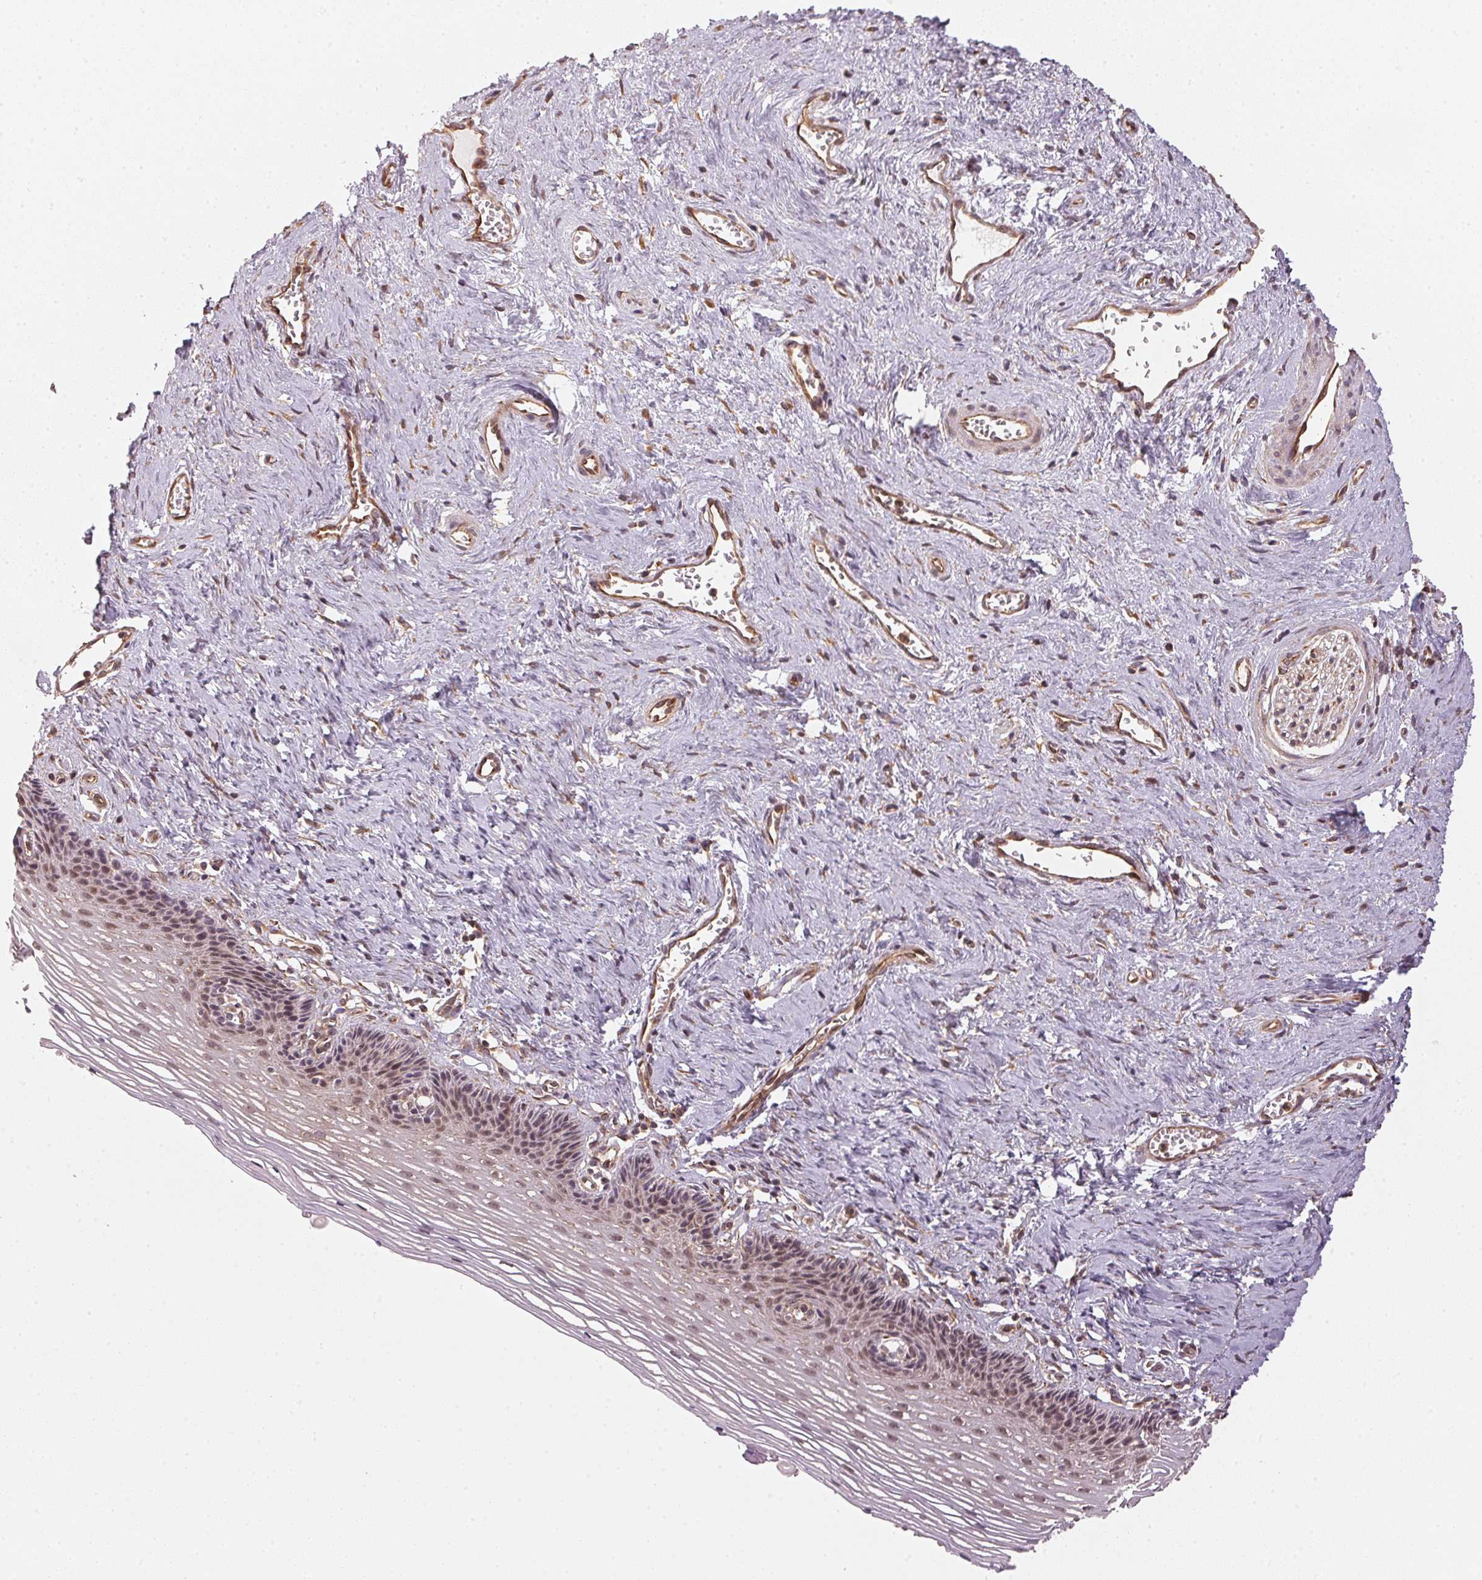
{"staining": {"intensity": "weak", "quantity": "25%-75%", "location": "cytoplasmic/membranous"}, "tissue": "vagina", "cell_type": "Squamous epithelial cells", "image_type": "normal", "snomed": [{"axis": "morphology", "description": "Normal tissue, NOS"}, {"axis": "topography", "description": "Vagina"}, {"axis": "topography", "description": "Cervix"}], "caption": "This is a photomicrograph of immunohistochemistry (IHC) staining of normal vagina, which shows weak staining in the cytoplasmic/membranous of squamous epithelial cells.", "gene": "STRN4", "patient": {"sex": "female", "age": 37}}